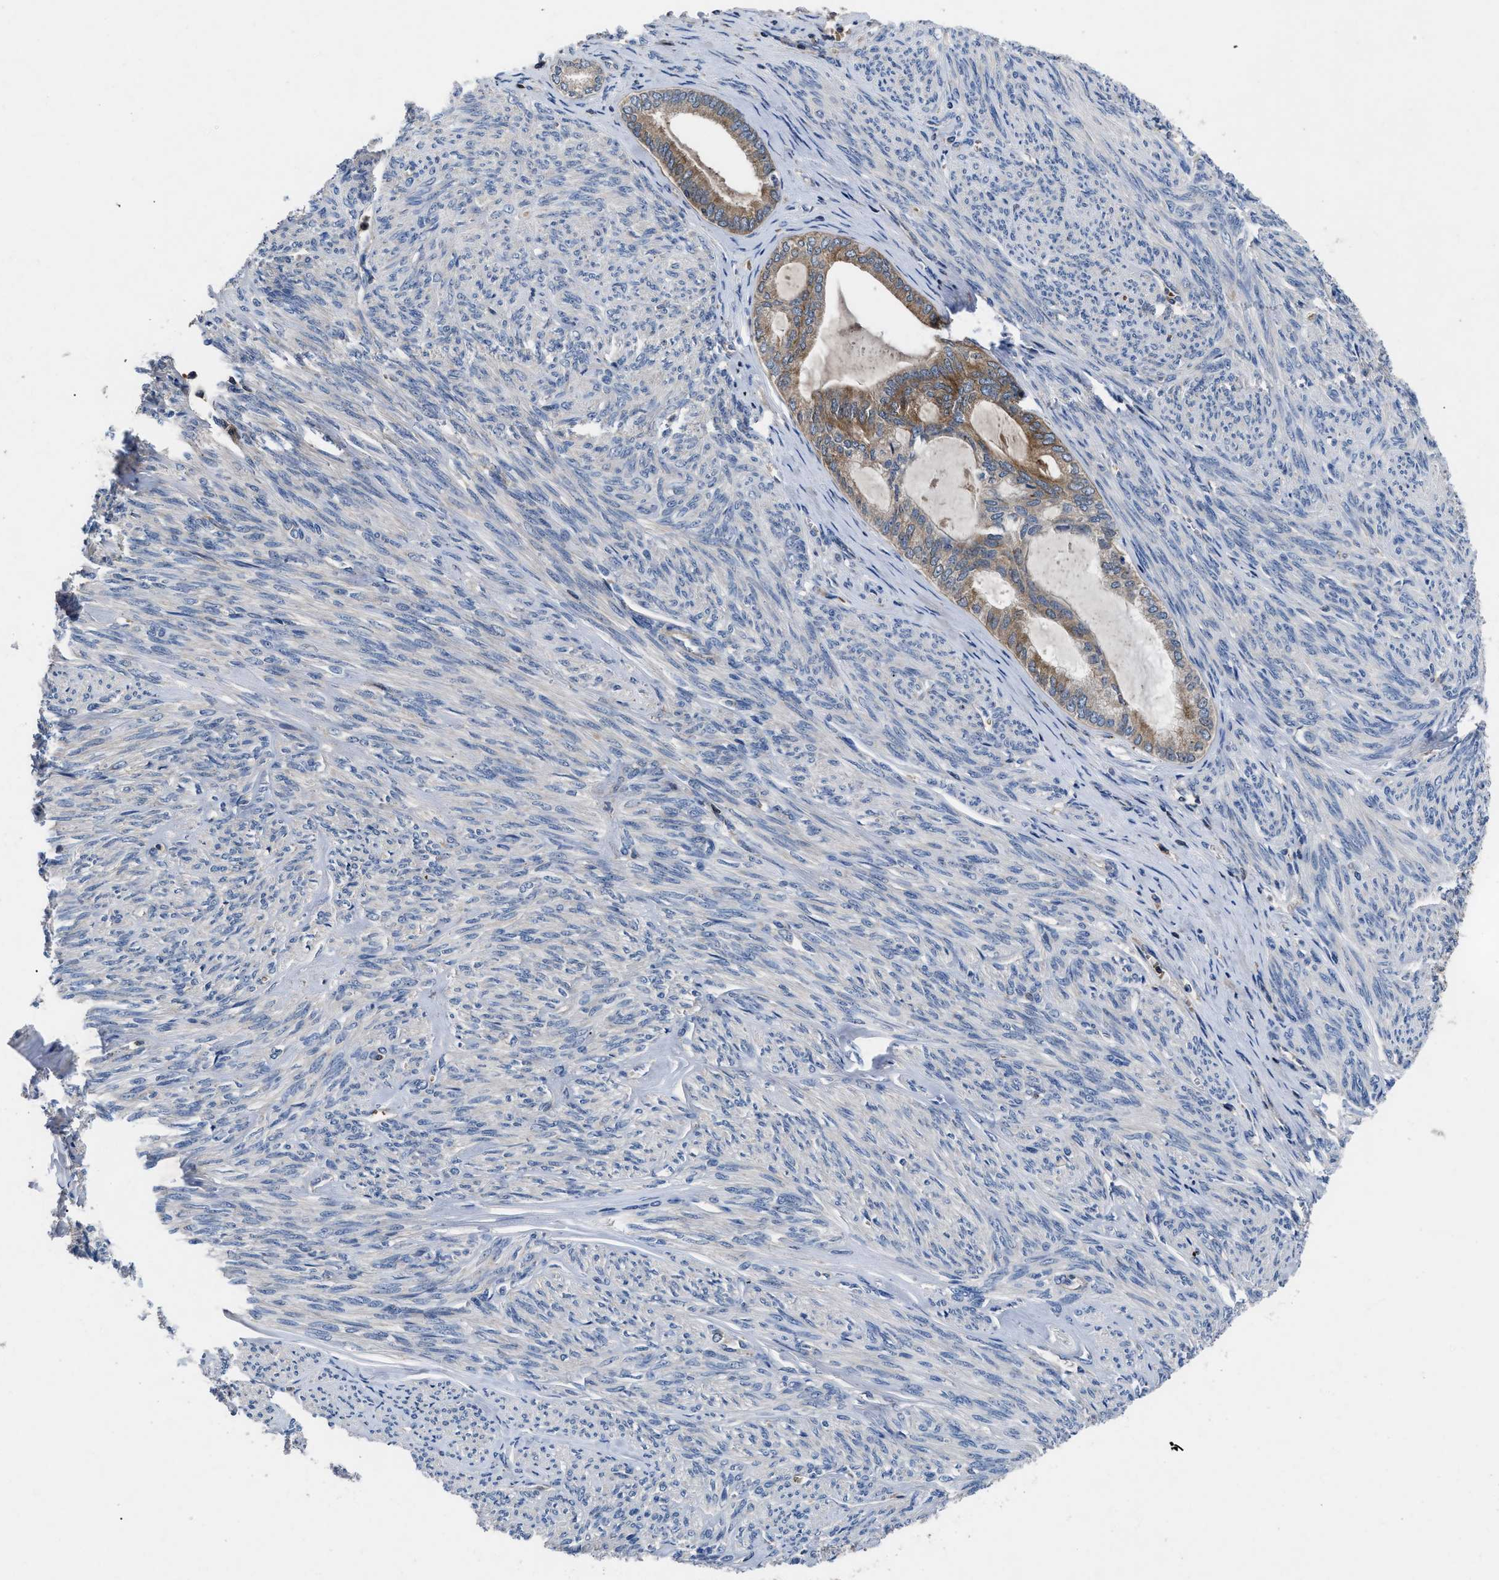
{"staining": {"intensity": "strong", "quantity": ">75%", "location": "cytoplasmic/membranous"}, "tissue": "endometrial cancer", "cell_type": "Tumor cells", "image_type": "cancer", "snomed": [{"axis": "morphology", "description": "Adenocarcinoma, NOS"}, {"axis": "topography", "description": "Endometrium"}], "caption": "Immunohistochemistry histopathology image of neoplastic tissue: human adenocarcinoma (endometrial) stained using immunohistochemistry displays high levels of strong protein expression localized specifically in the cytoplasmic/membranous of tumor cells, appearing as a cytoplasmic/membranous brown color.", "gene": "YBEY", "patient": {"sex": "female", "age": 86}}